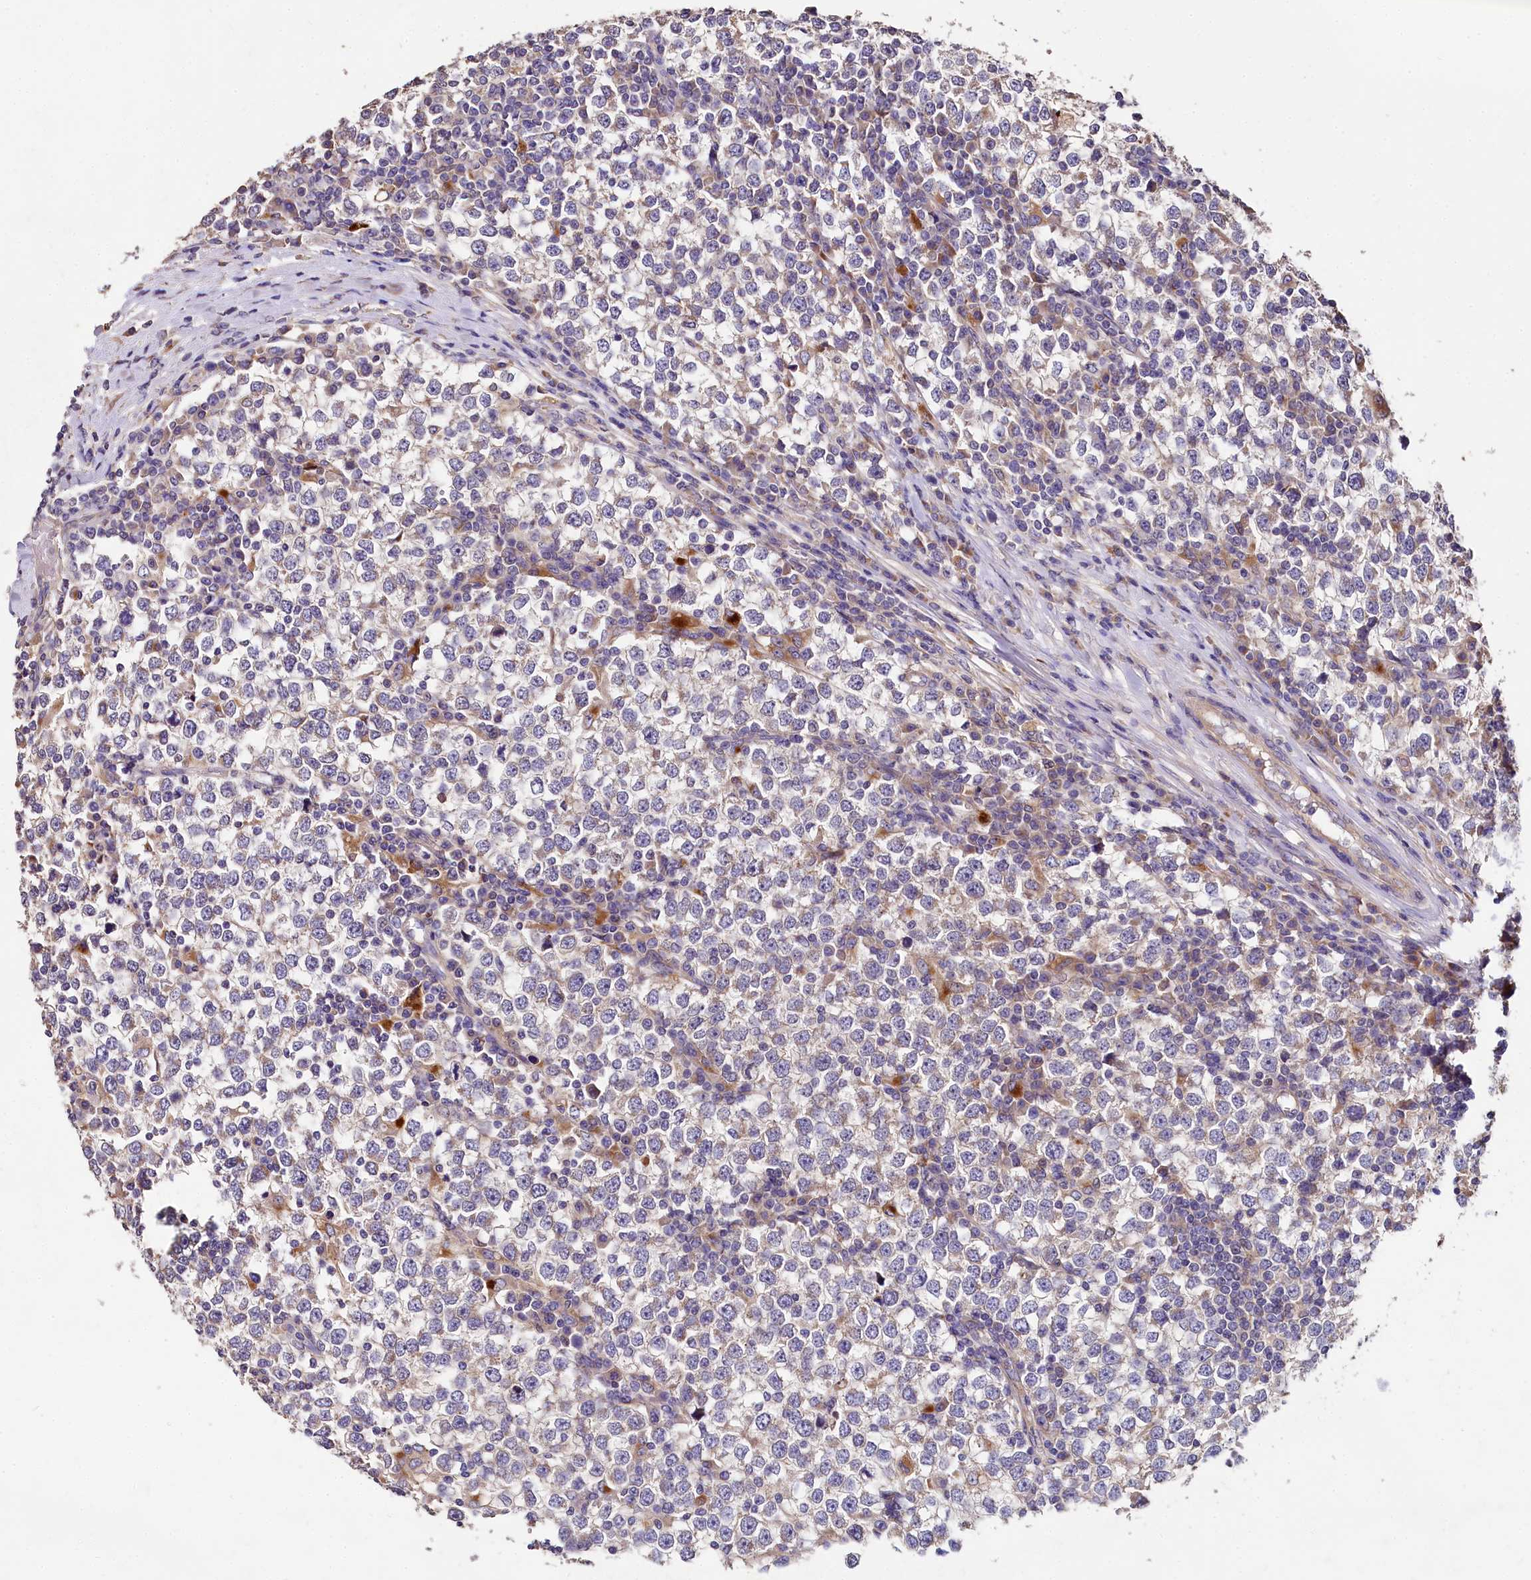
{"staining": {"intensity": "negative", "quantity": "none", "location": "none"}, "tissue": "testis cancer", "cell_type": "Tumor cells", "image_type": "cancer", "snomed": [{"axis": "morphology", "description": "Seminoma, NOS"}, {"axis": "topography", "description": "Testis"}], "caption": "This histopathology image is of testis cancer (seminoma) stained with IHC to label a protein in brown with the nuclei are counter-stained blue. There is no expression in tumor cells.", "gene": "SPRYD3", "patient": {"sex": "male", "age": 65}}